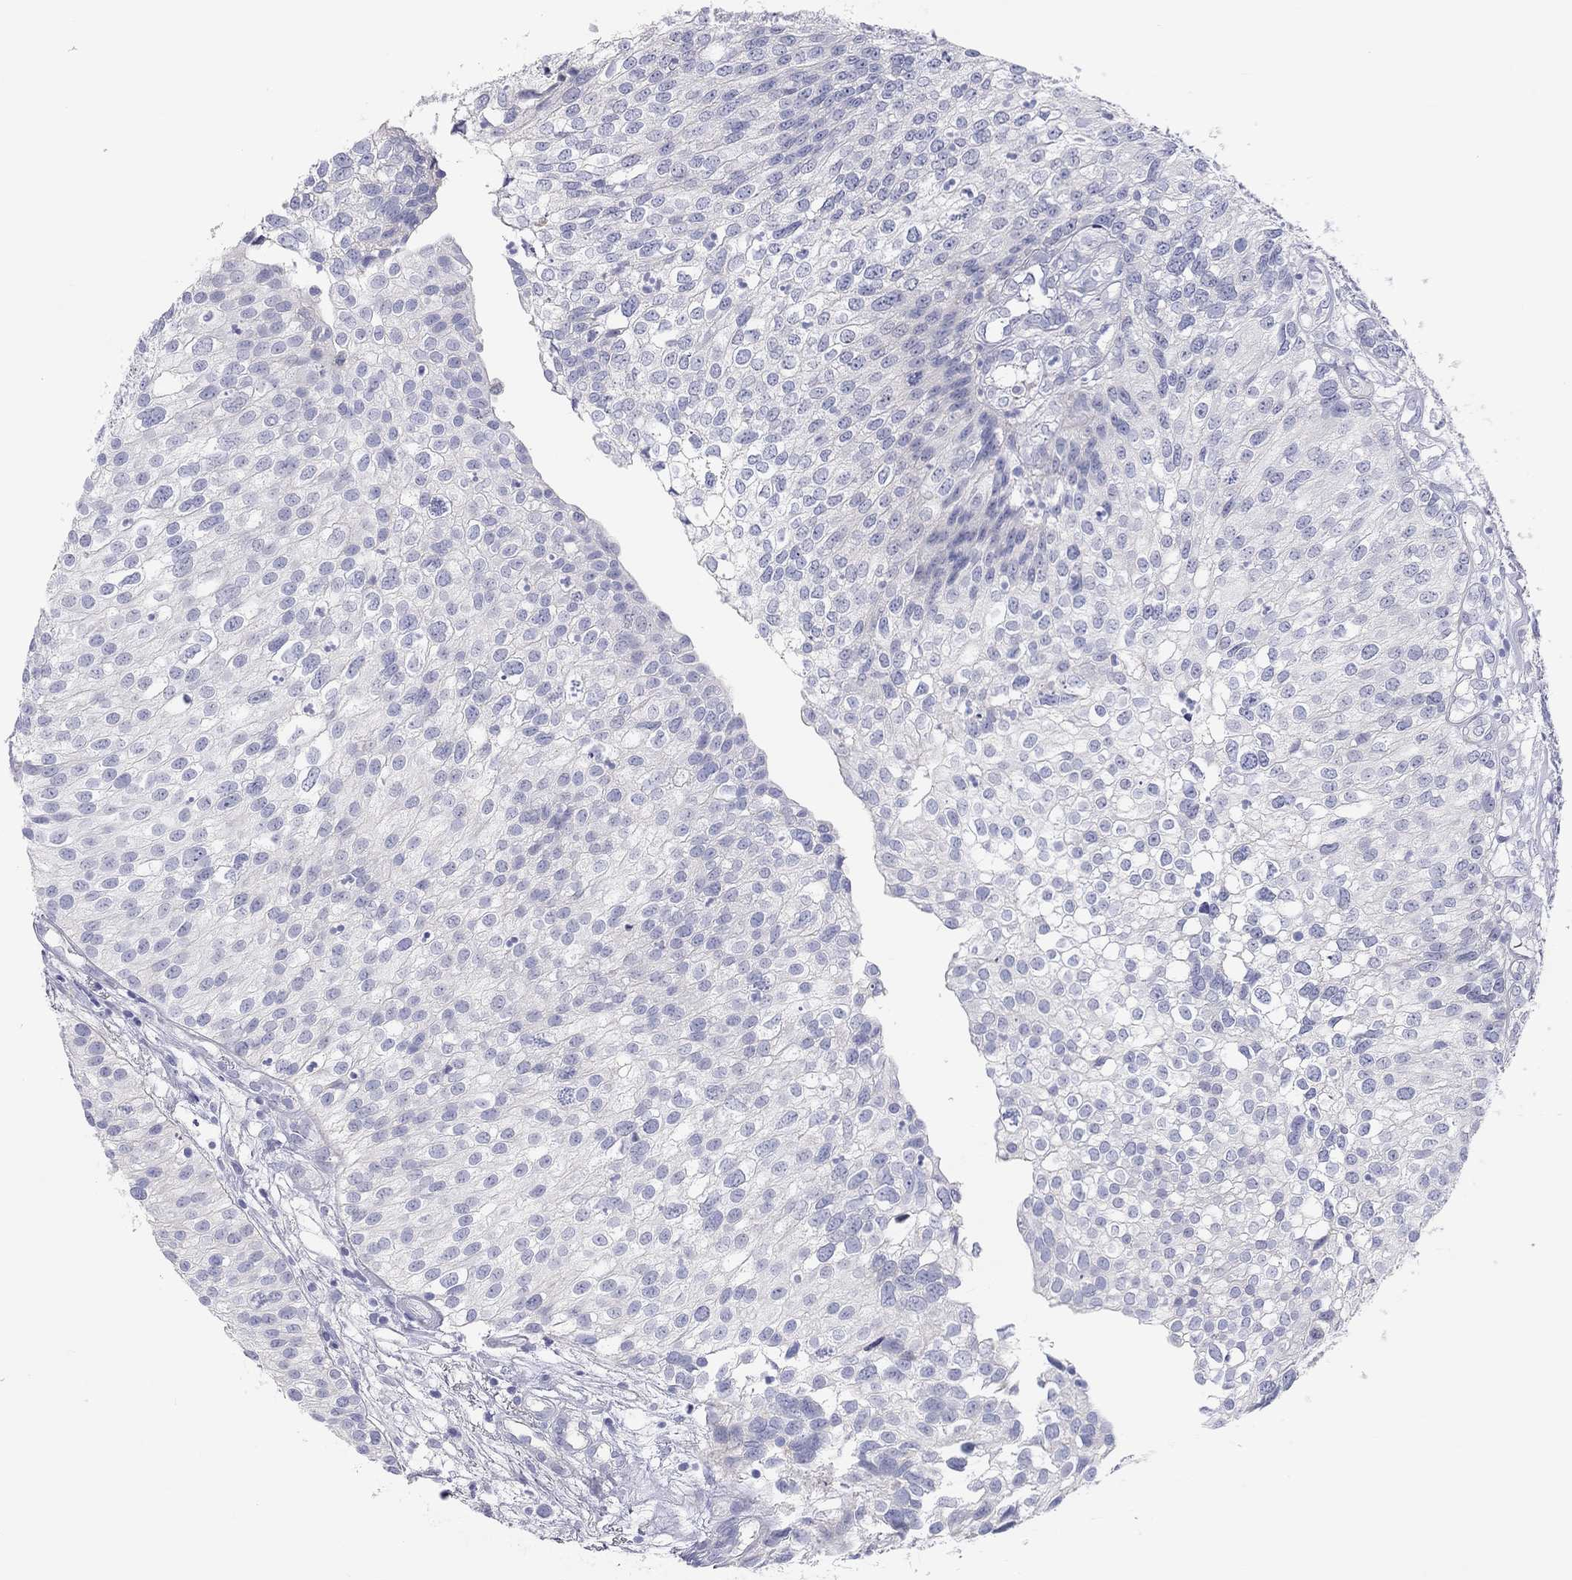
{"staining": {"intensity": "negative", "quantity": "none", "location": "none"}, "tissue": "urothelial cancer", "cell_type": "Tumor cells", "image_type": "cancer", "snomed": [{"axis": "morphology", "description": "Urothelial carcinoma, High grade"}, {"axis": "topography", "description": "Urinary bladder"}], "caption": "Histopathology image shows no significant protein positivity in tumor cells of urothelial cancer. The staining was performed using DAB (3,3'-diaminobenzidine) to visualize the protein expression in brown, while the nuclei were stained in blue with hematoxylin (Magnification: 20x).", "gene": "ST7L", "patient": {"sex": "female", "age": 79}}